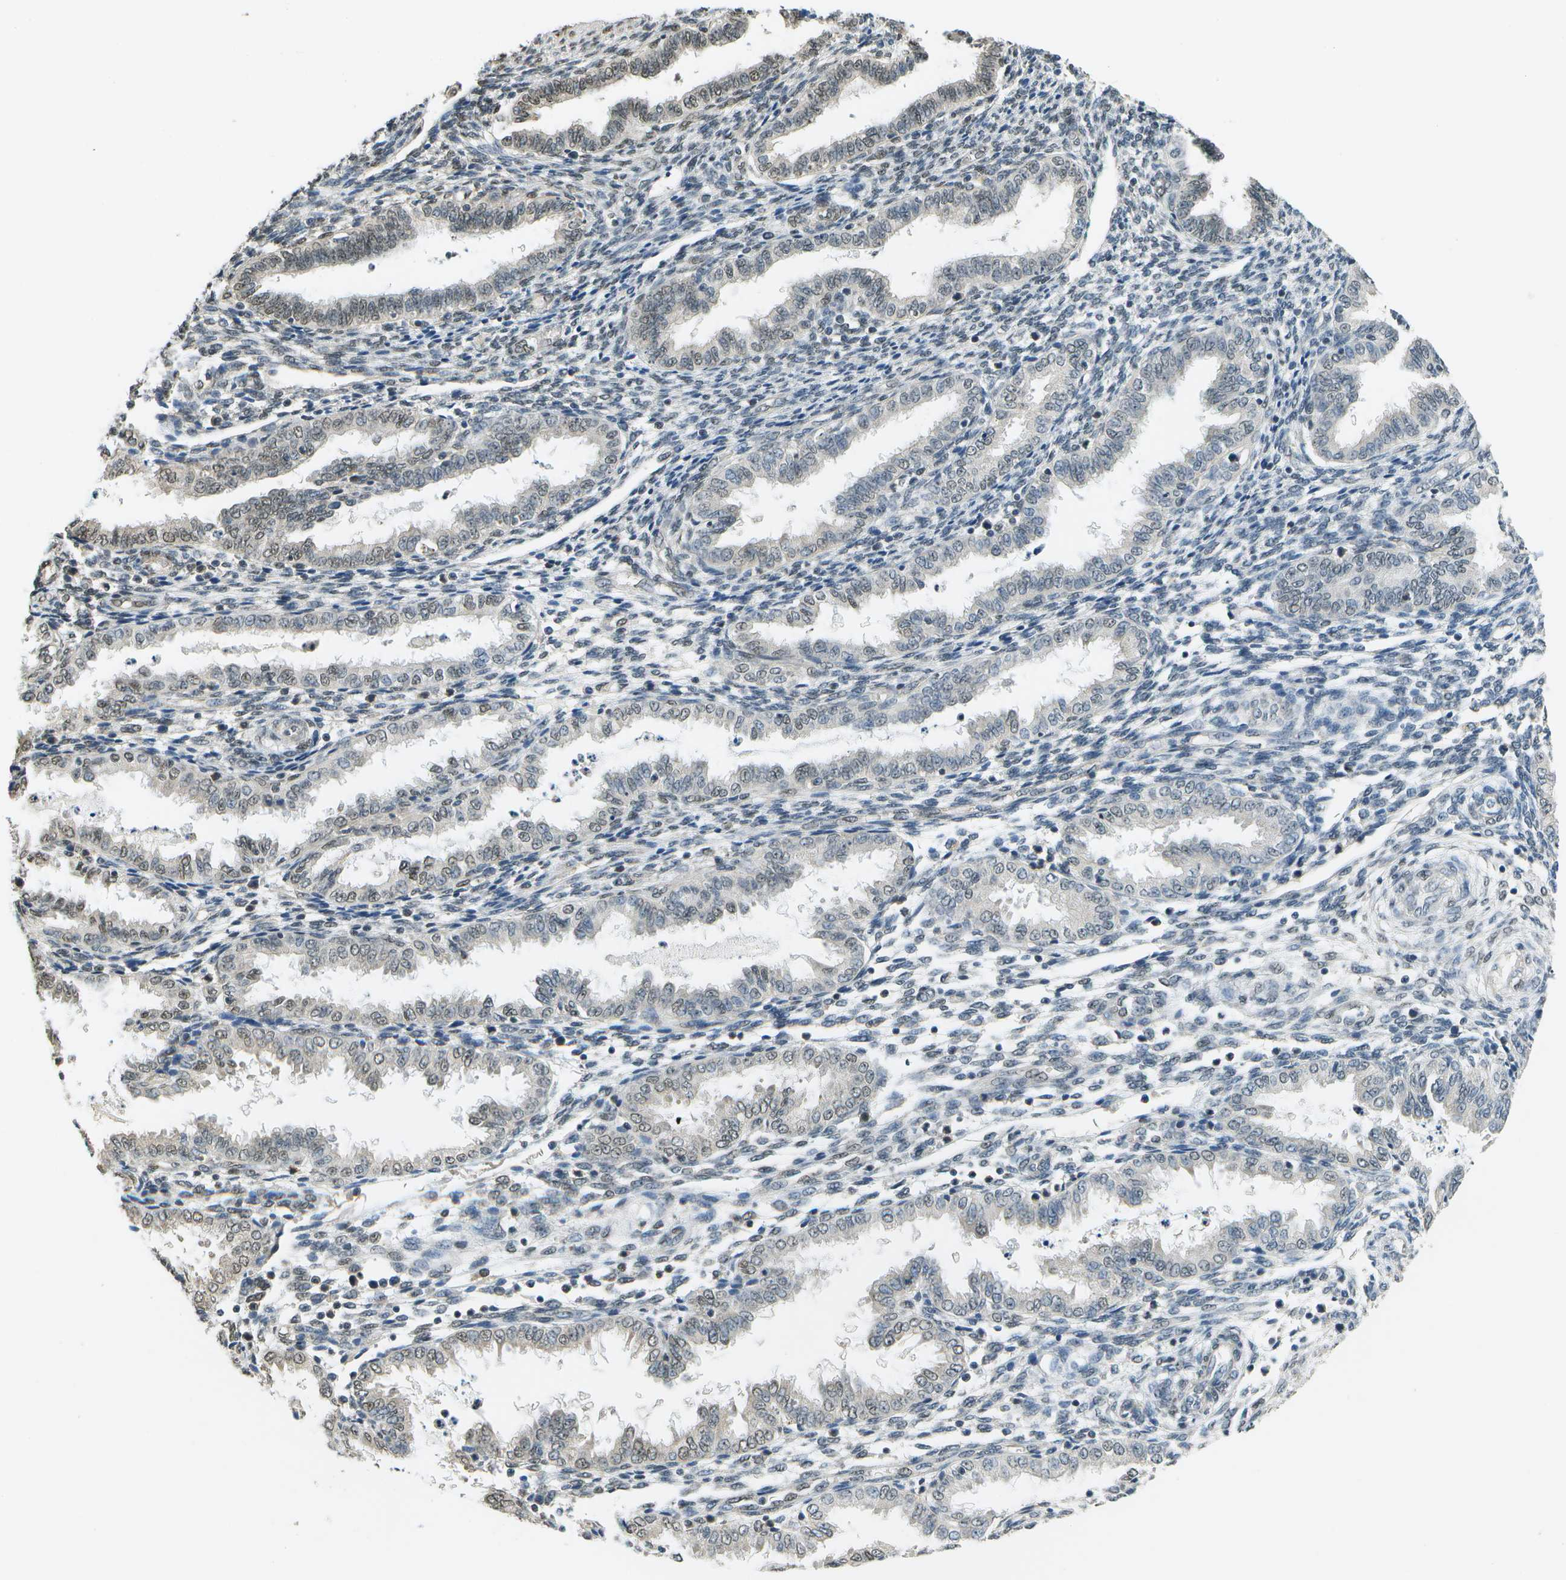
{"staining": {"intensity": "moderate", "quantity": "<25%", "location": "nuclear"}, "tissue": "endometrium", "cell_type": "Cells in endometrial stroma", "image_type": "normal", "snomed": [{"axis": "morphology", "description": "Normal tissue, NOS"}, {"axis": "topography", "description": "Endometrium"}], "caption": "IHC image of unremarkable human endometrium stained for a protein (brown), which demonstrates low levels of moderate nuclear staining in approximately <25% of cells in endometrial stroma.", "gene": "ABL2", "patient": {"sex": "female", "age": 33}}